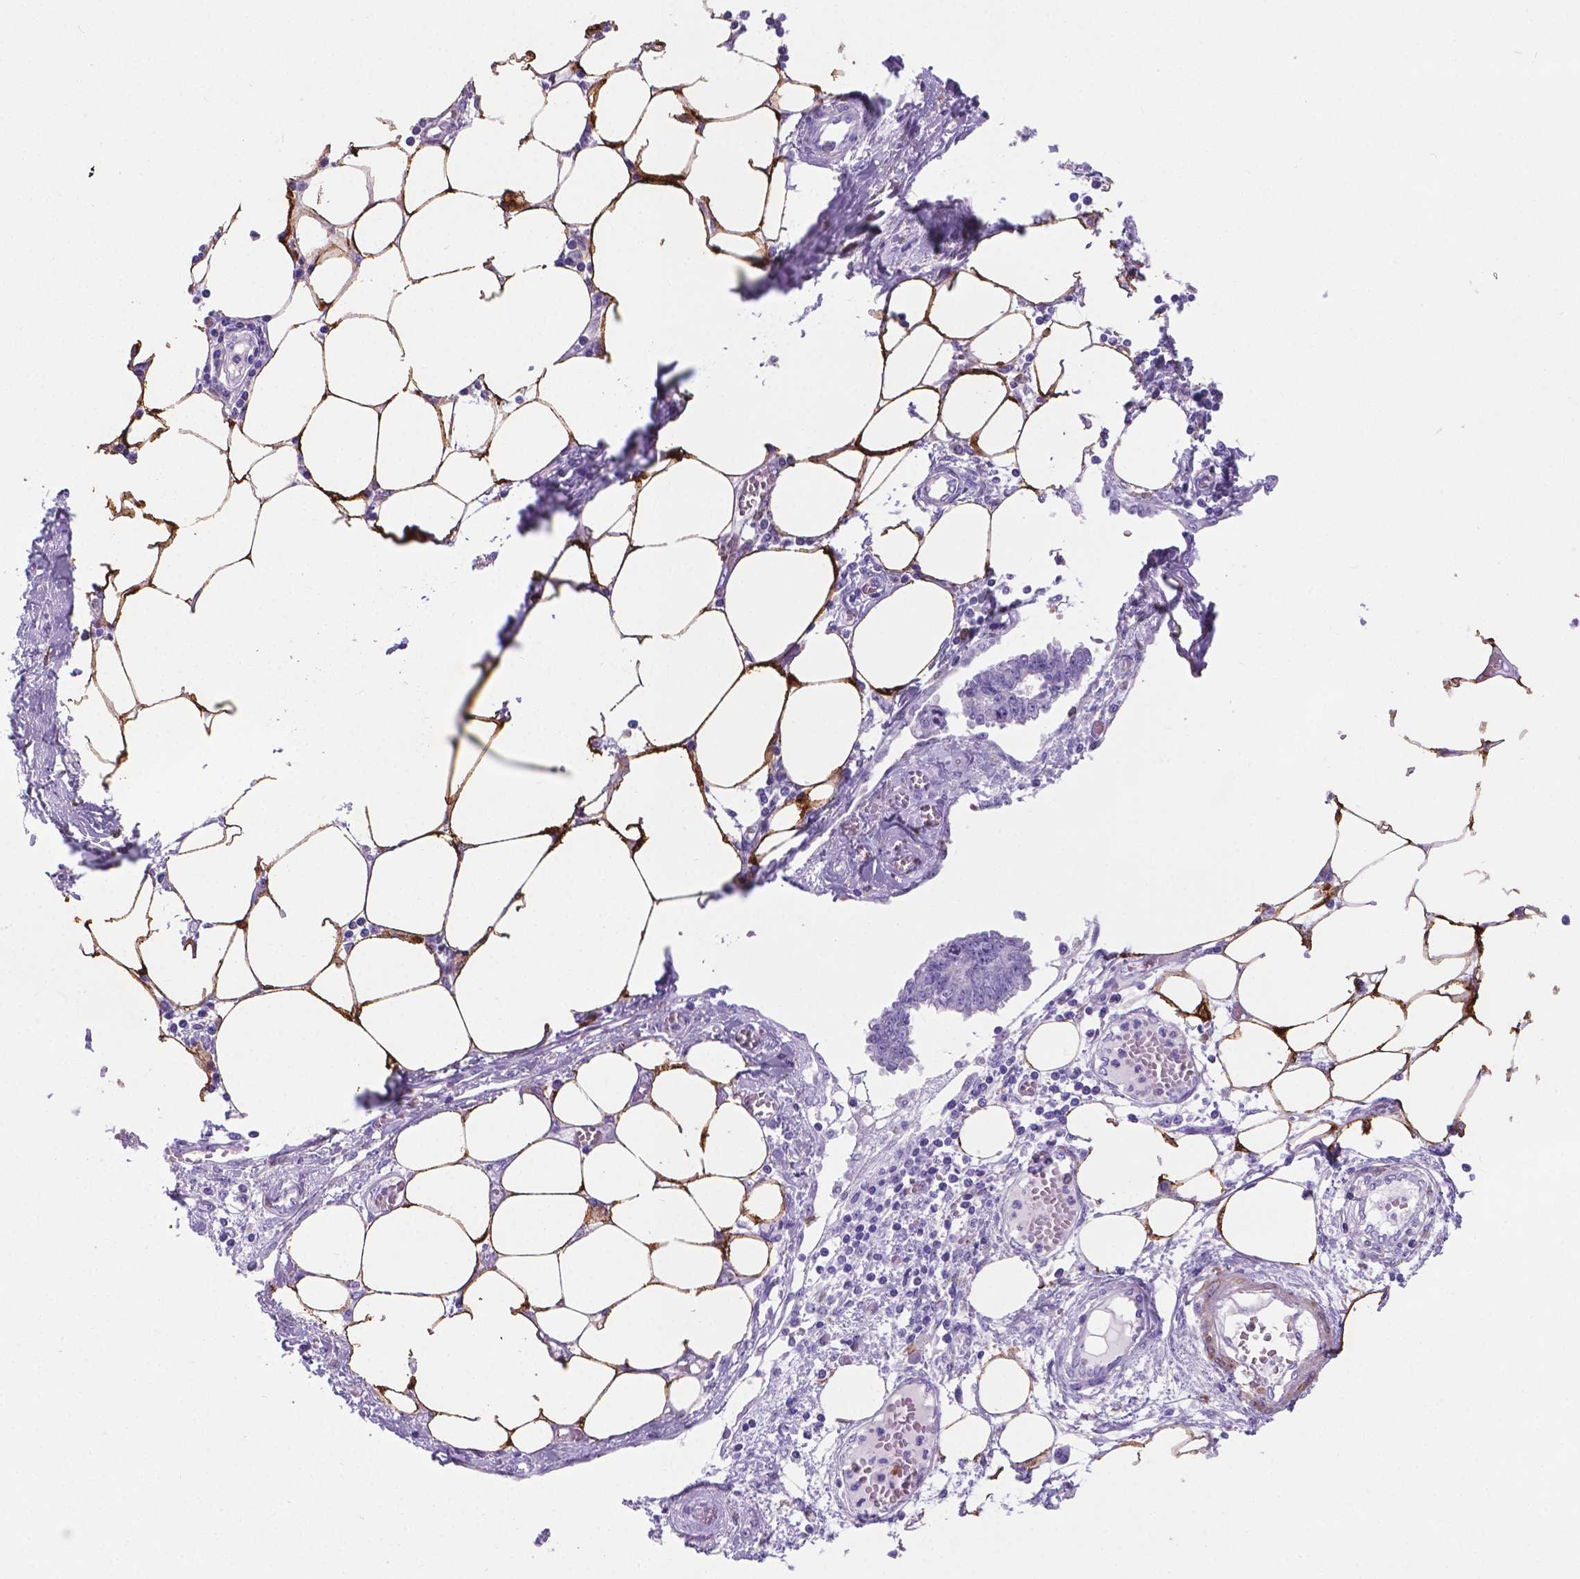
{"staining": {"intensity": "negative", "quantity": "none", "location": "none"}, "tissue": "endometrial cancer", "cell_type": "Tumor cells", "image_type": "cancer", "snomed": [{"axis": "morphology", "description": "Adenocarcinoma, NOS"}, {"axis": "morphology", "description": "Adenocarcinoma, metastatic, NOS"}, {"axis": "topography", "description": "Adipose tissue"}, {"axis": "topography", "description": "Endometrium"}], "caption": "A high-resolution photomicrograph shows immunohistochemistry staining of endometrial cancer (metastatic adenocarcinoma), which reveals no significant staining in tumor cells. (Stains: DAB (3,3'-diaminobenzidine) immunohistochemistry (IHC) with hematoxylin counter stain, Microscopy: brightfield microscopy at high magnification).", "gene": "MACF1", "patient": {"sex": "female", "age": 67}}